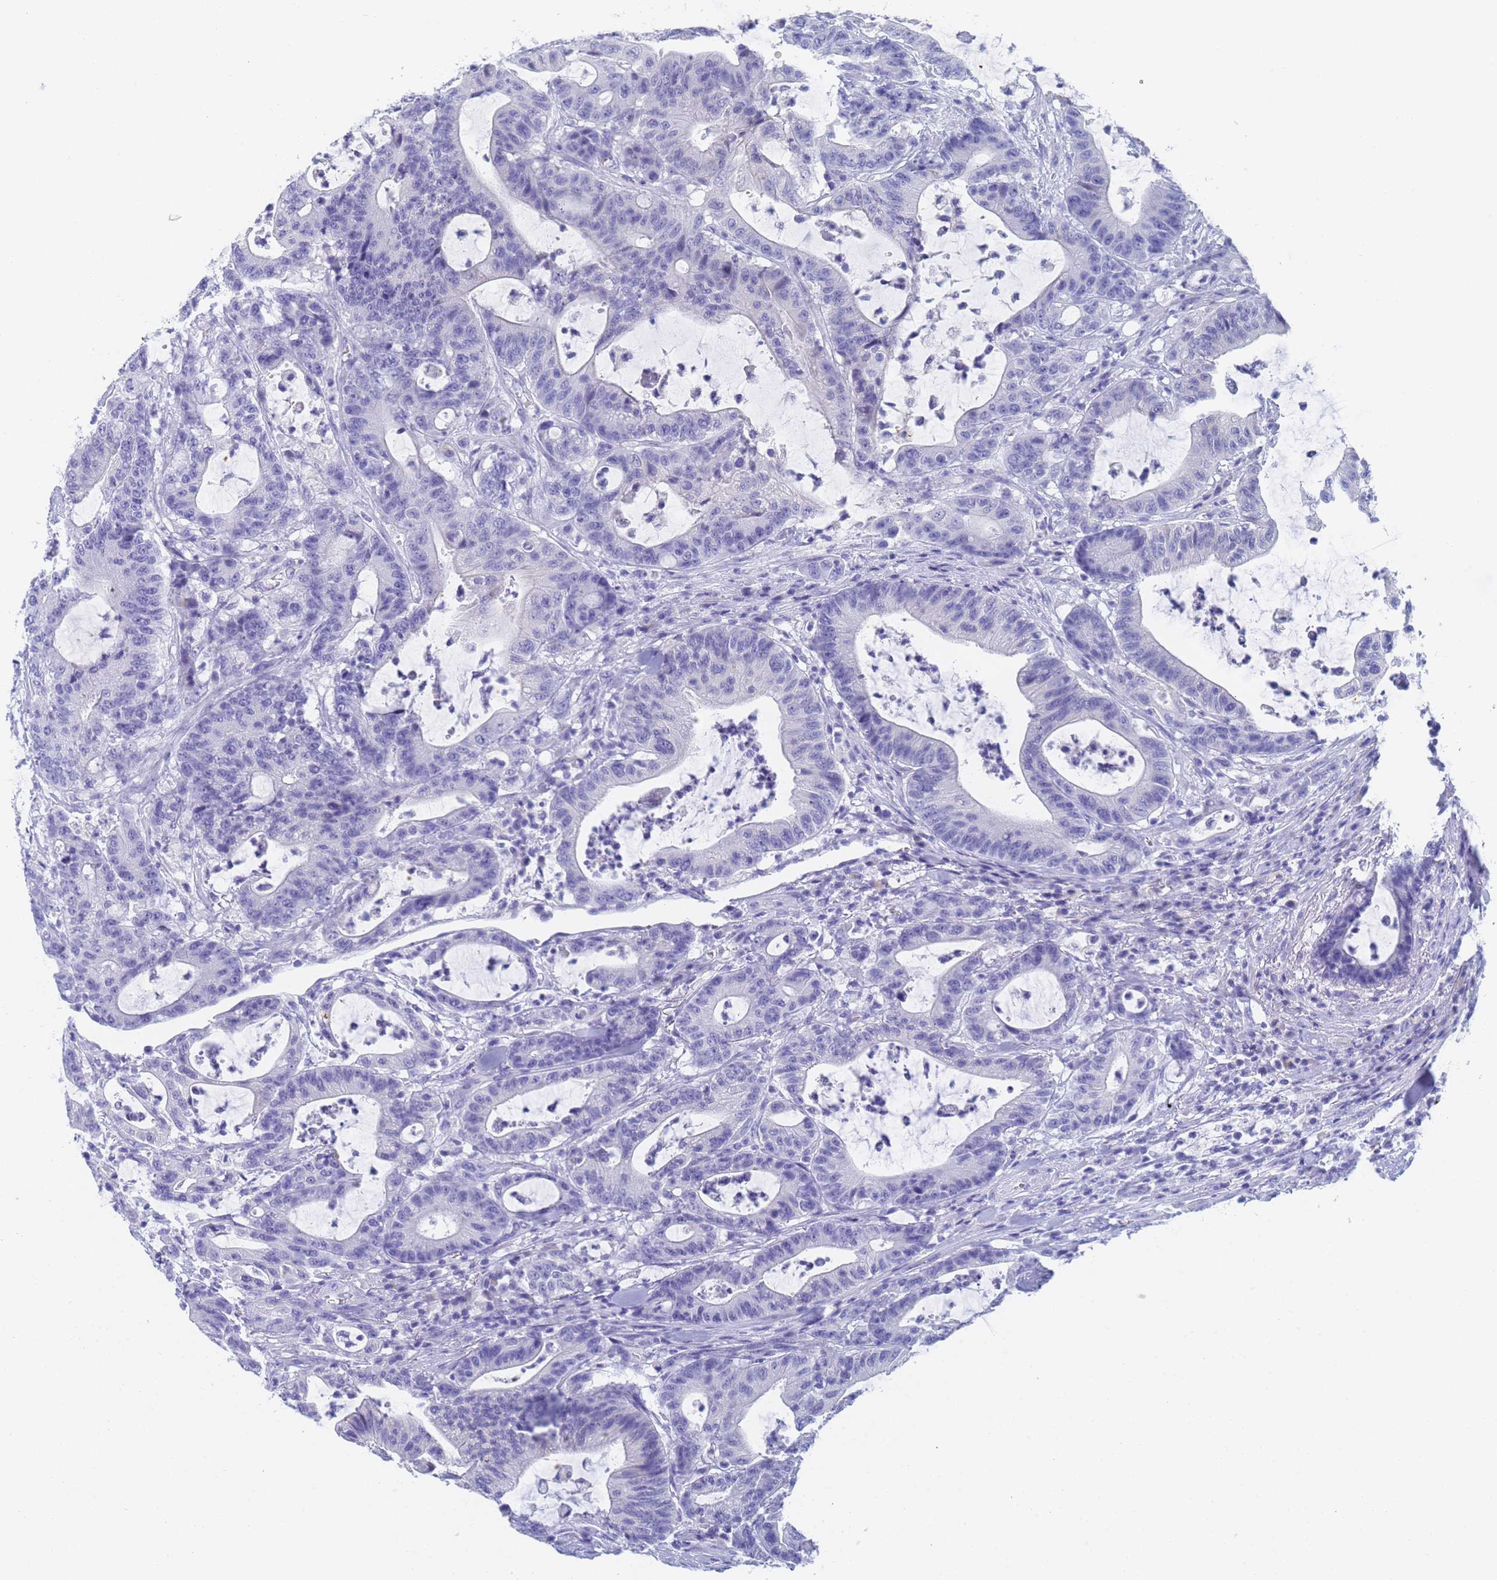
{"staining": {"intensity": "negative", "quantity": "none", "location": "none"}, "tissue": "colorectal cancer", "cell_type": "Tumor cells", "image_type": "cancer", "snomed": [{"axis": "morphology", "description": "Adenocarcinoma, NOS"}, {"axis": "topography", "description": "Colon"}], "caption": "This histopathology image is of colorectal cancer stained with immunohistochemistry (IHC) to label a protein in brown with the nuclei are counter-stained blue. There is no expression in tumor cells.", "gene": "STATH", "patient": {"sex": "female", "age": 84}}